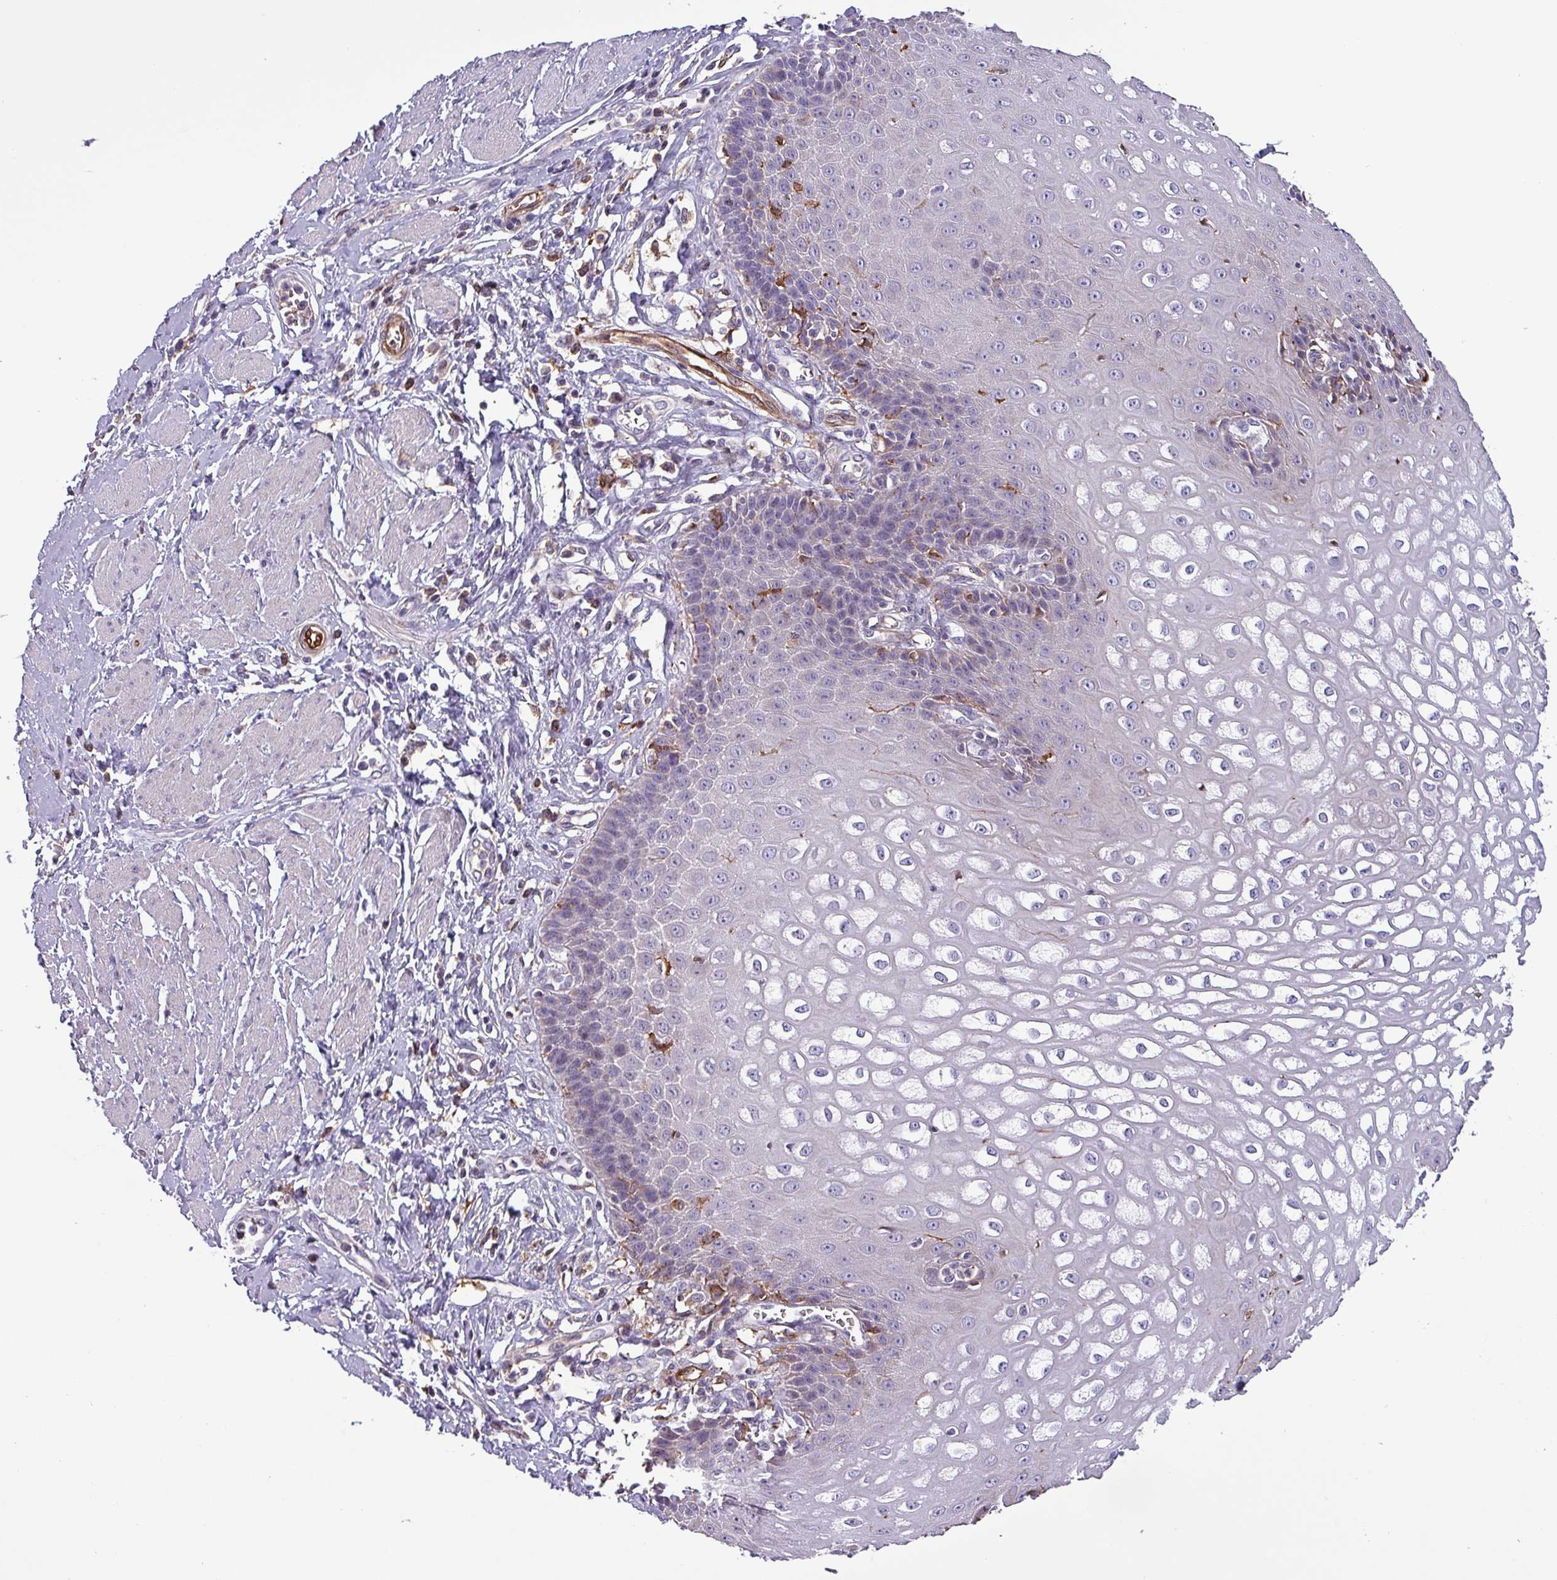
{"staining": {"intensity": "moderate", "quantity": "25%-75%", "location": "cytoplasmic/membranous"}, "tissue": "esophagus", "cell_type": "Squamous epithelial cells", "image_type": "normal", "snomed": [{"axis": "morphology", "description": "Normal tissue, NOS"}, {"axis": "topography", "description": "Esophagus"}], "caption": "There is medium levels of moderate cytoplasmic/membranous staining in squamous epithelial cells of benign esophagus, as demonstrated by immunohistochemical staining (brown color).", "gene": "SCIN", "patient": {"sex": "male", "age": 67}}